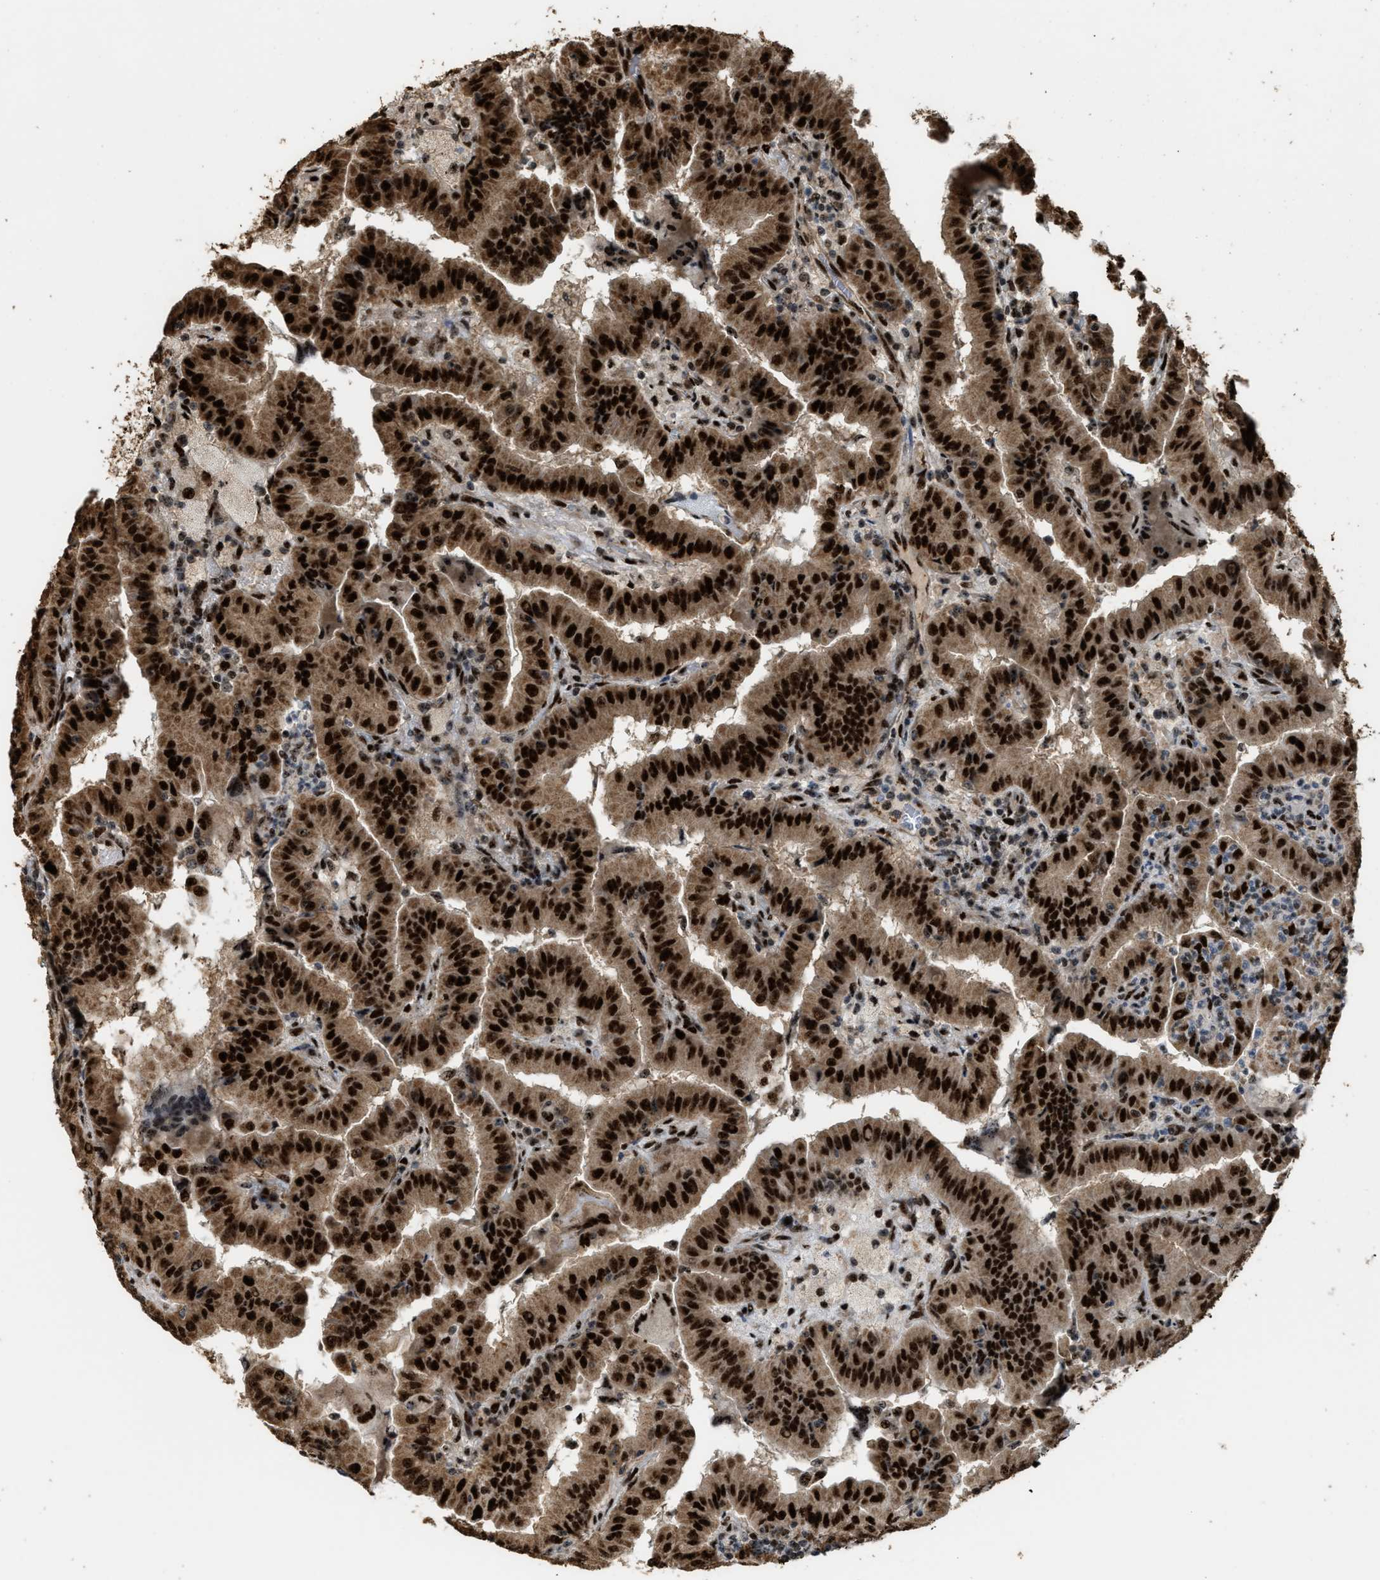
{"staining": {"intensity": "strong", "quantity": ">75%", "location": "cytoplasmic/membranous,nuclear"}, "tissue": "thyroid cancer", "cell_type": "Tumor cells", "image_type": "cancer", "snomed": [{"axis": "morphology", "description": "Papillary adenocarcinoma, NOS"}, {"axis": "topography", "description": "Thyroid gland"}], "caption": "Thyroid papillary adenocarcinoma tissue exhibits strong cytoplasmic/membranous and nuclear staining in about >75% of tumor cells, visualized by immunohistochemistry. (brown staining indicates protein expression, while blue staining denotes nuclei).", "gene": "ZNF687", "patient": {"sex": "male", "age": 33}}